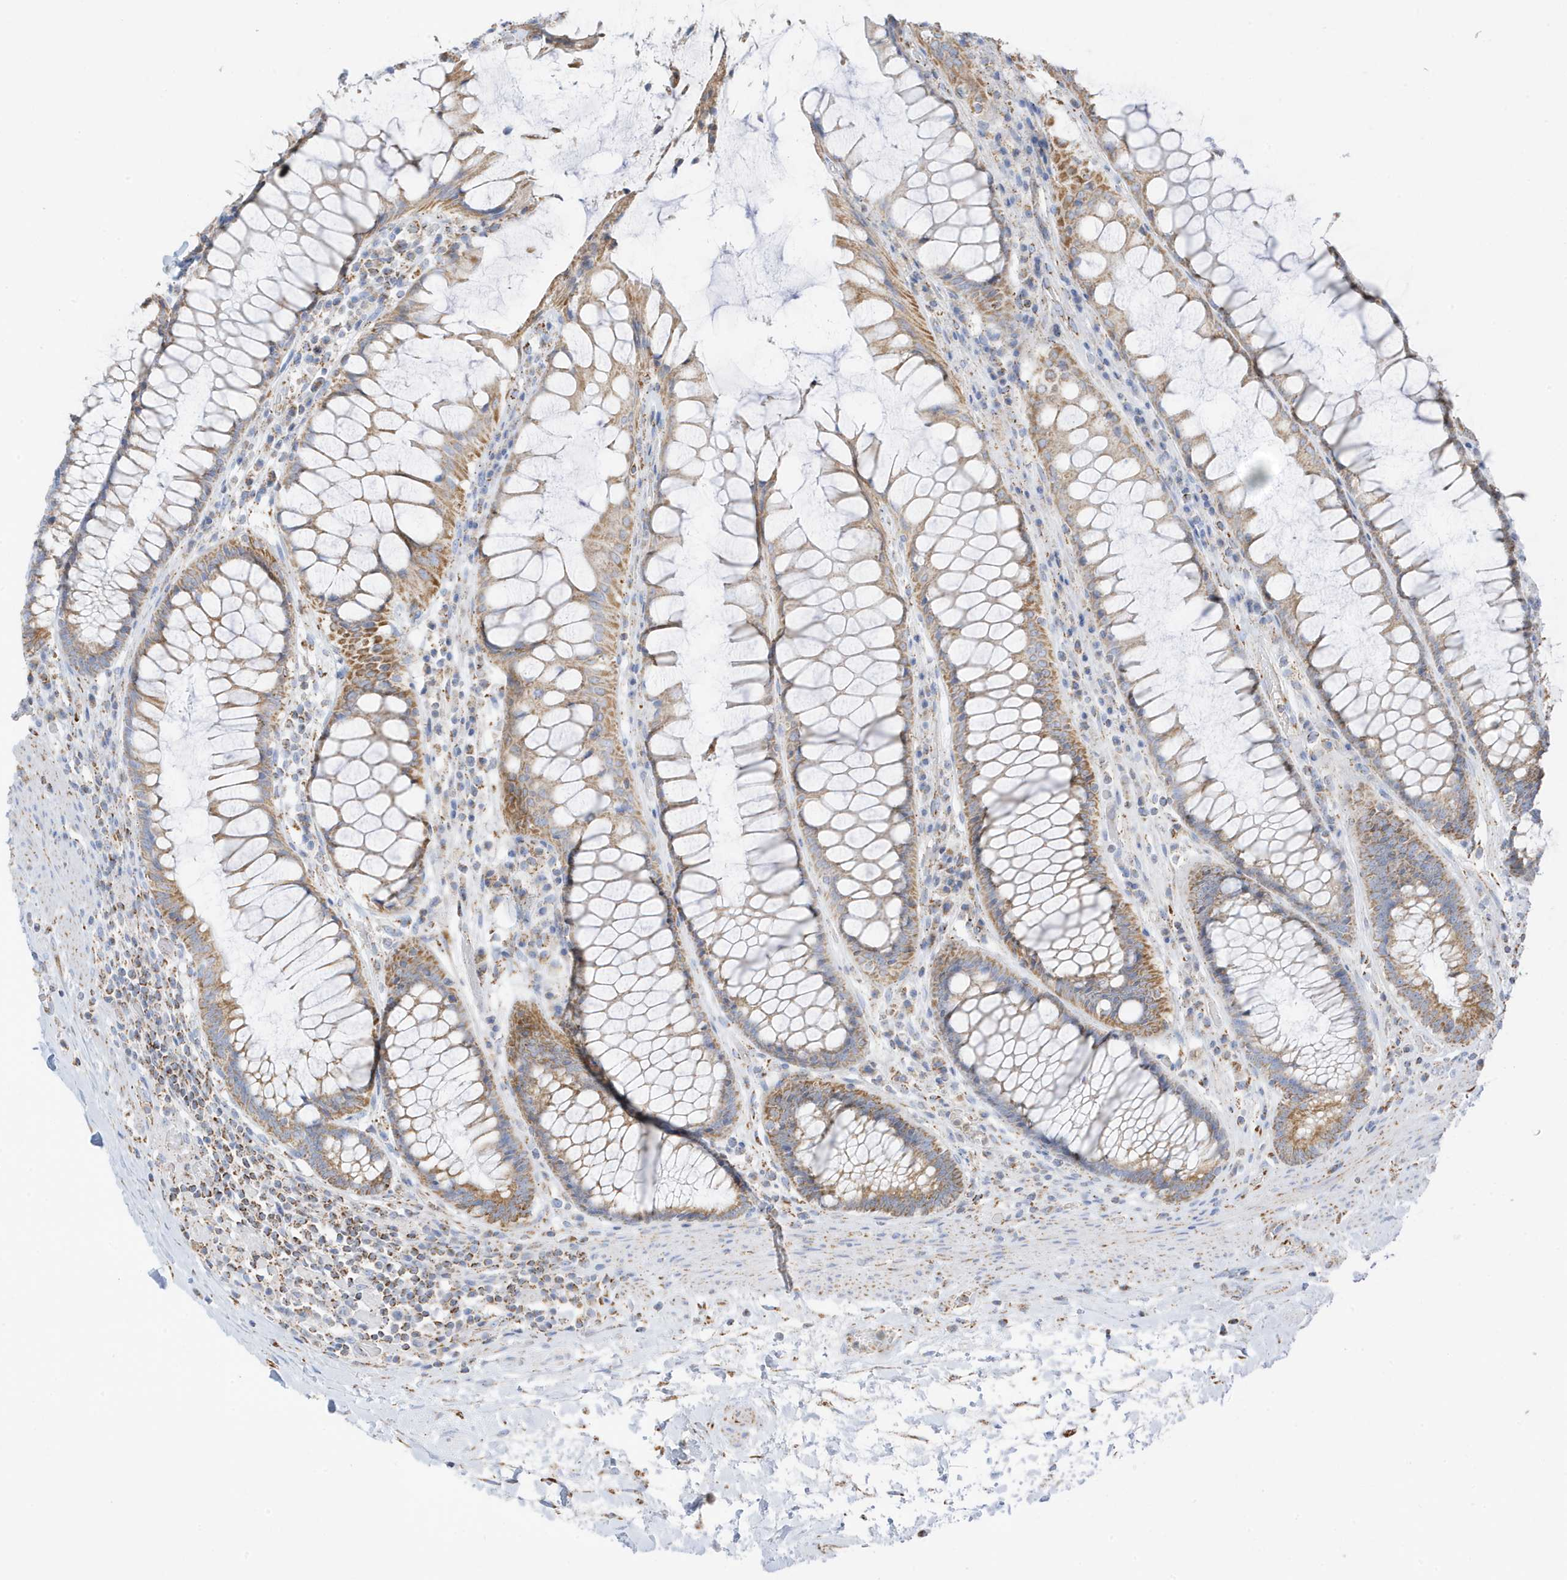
{"staining": {"intensity": "moderate", "quantity": ">75%", "location": "cytoplasmic/membranous"}, "tissue": "rectum", "cell_type": "Glandular cells", "image_type": "normal", "snomed": [{"axis": "morphology", "description": "Normal tissue, NOS"}, {"axis": "topography", "description": "Rectum"}], "caption": "The histopathology image displays staining of normal rectum, revealing moderate cytoplasmic/membranous protein expression (brown color) within glandular cells.", "gene": "CAPN13", "patient": {"sex": "male", "age": 64}}